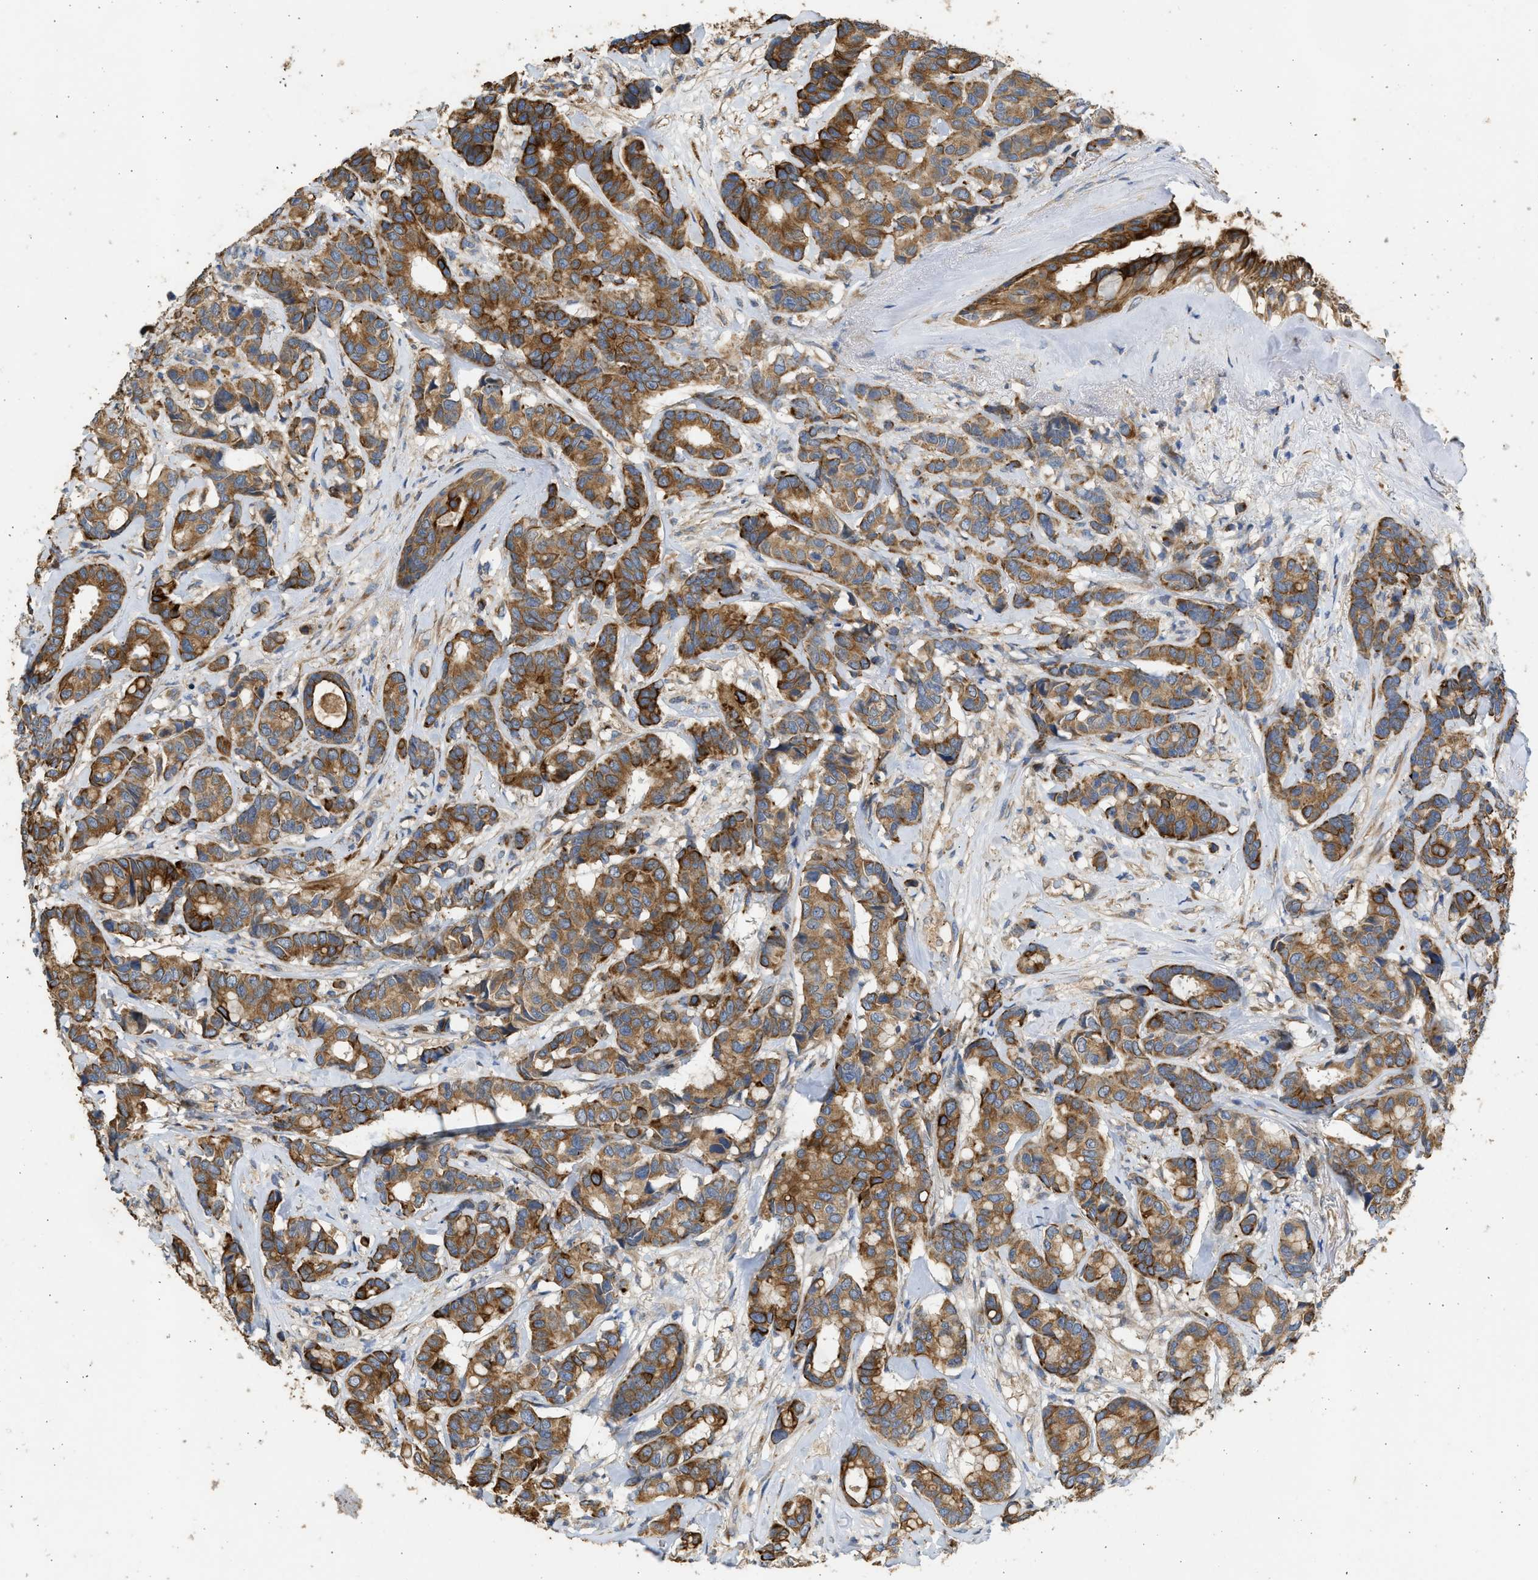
{"staining": {"intensity": "moderate", "quantity": ">75%", "location": "cytoplasmic/membranous"}, "tissue": "breast cancer", "cell_type": "Tumor cells", "image_type": "cancer", "snomed": [{"axis": "morphology", "description": "Duct carcinoma"}, {"axis": "topography", "description": "Breast"}], "caption": "High-power microscopy captured an immunohistochemistry photomicrograph of breast cancer, revealing moderate cytoplasmic/membranous positivity in approximately >75% of tumor cells.", "gene": "CSRNP2", "patient": {"sex": "female", "age": 87}}